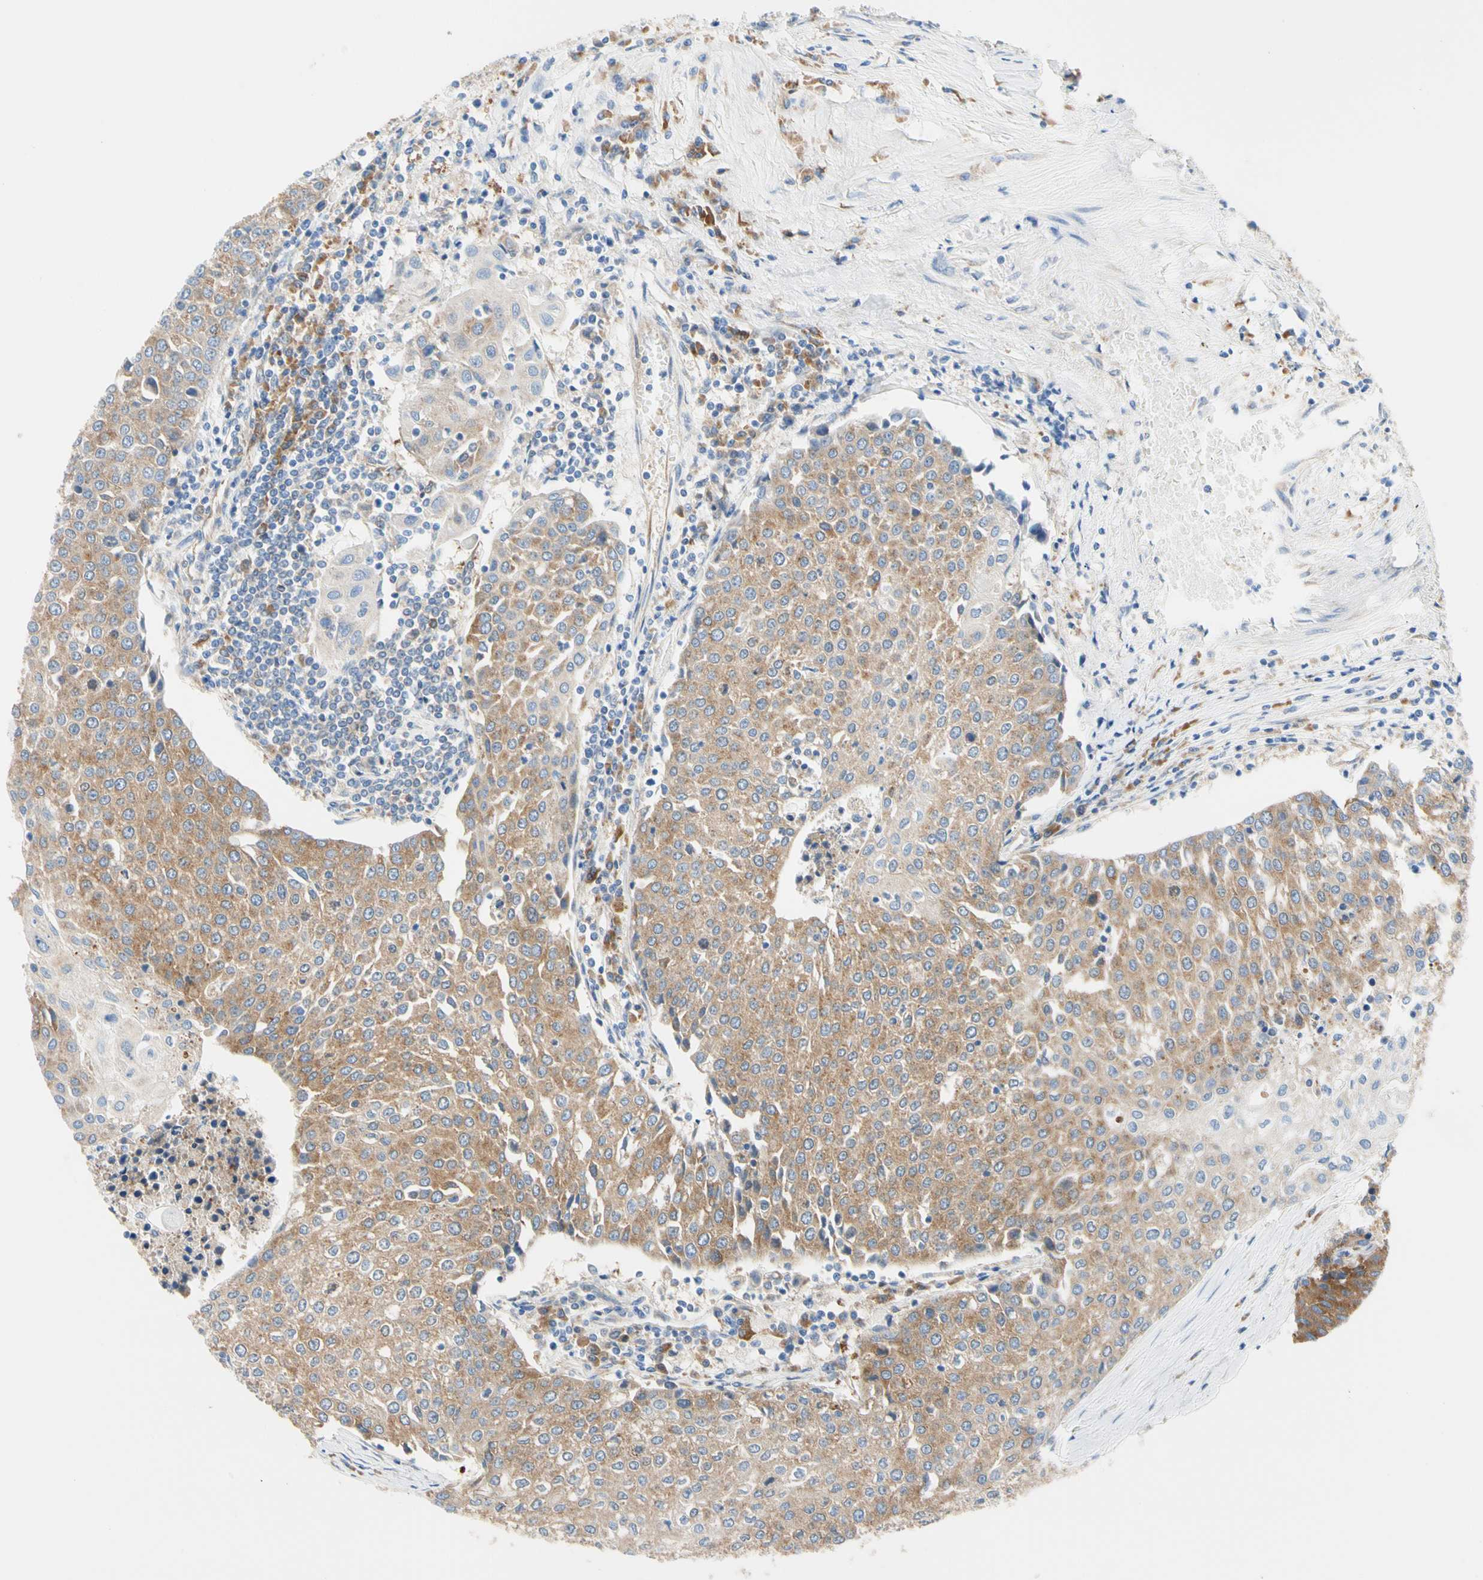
{"staining": {"intensity": "moderate", "quantity": ">75%", "location": "cytoplasmic/membranous"}, "tissue": "urothelial cancer", "cell_type": "Tumor cells", "image_type": "cancer", "snomed": [{"axis": "morphology", "description": "Urothelial carcinoma, High grade"}, {"axis": "topography", "description": "Urinary bladder"}], "caption": "DAB (3,3'-diaminobenzidine) immunohistochemical staining of urothelial carcinoma (high-grade) demonstrates moderate cytoplasmic/membranous protein positivity in approximately >75% of tumor cells.", "gene": "GPHN", "patient": {"sex": "female", "age": 85}}